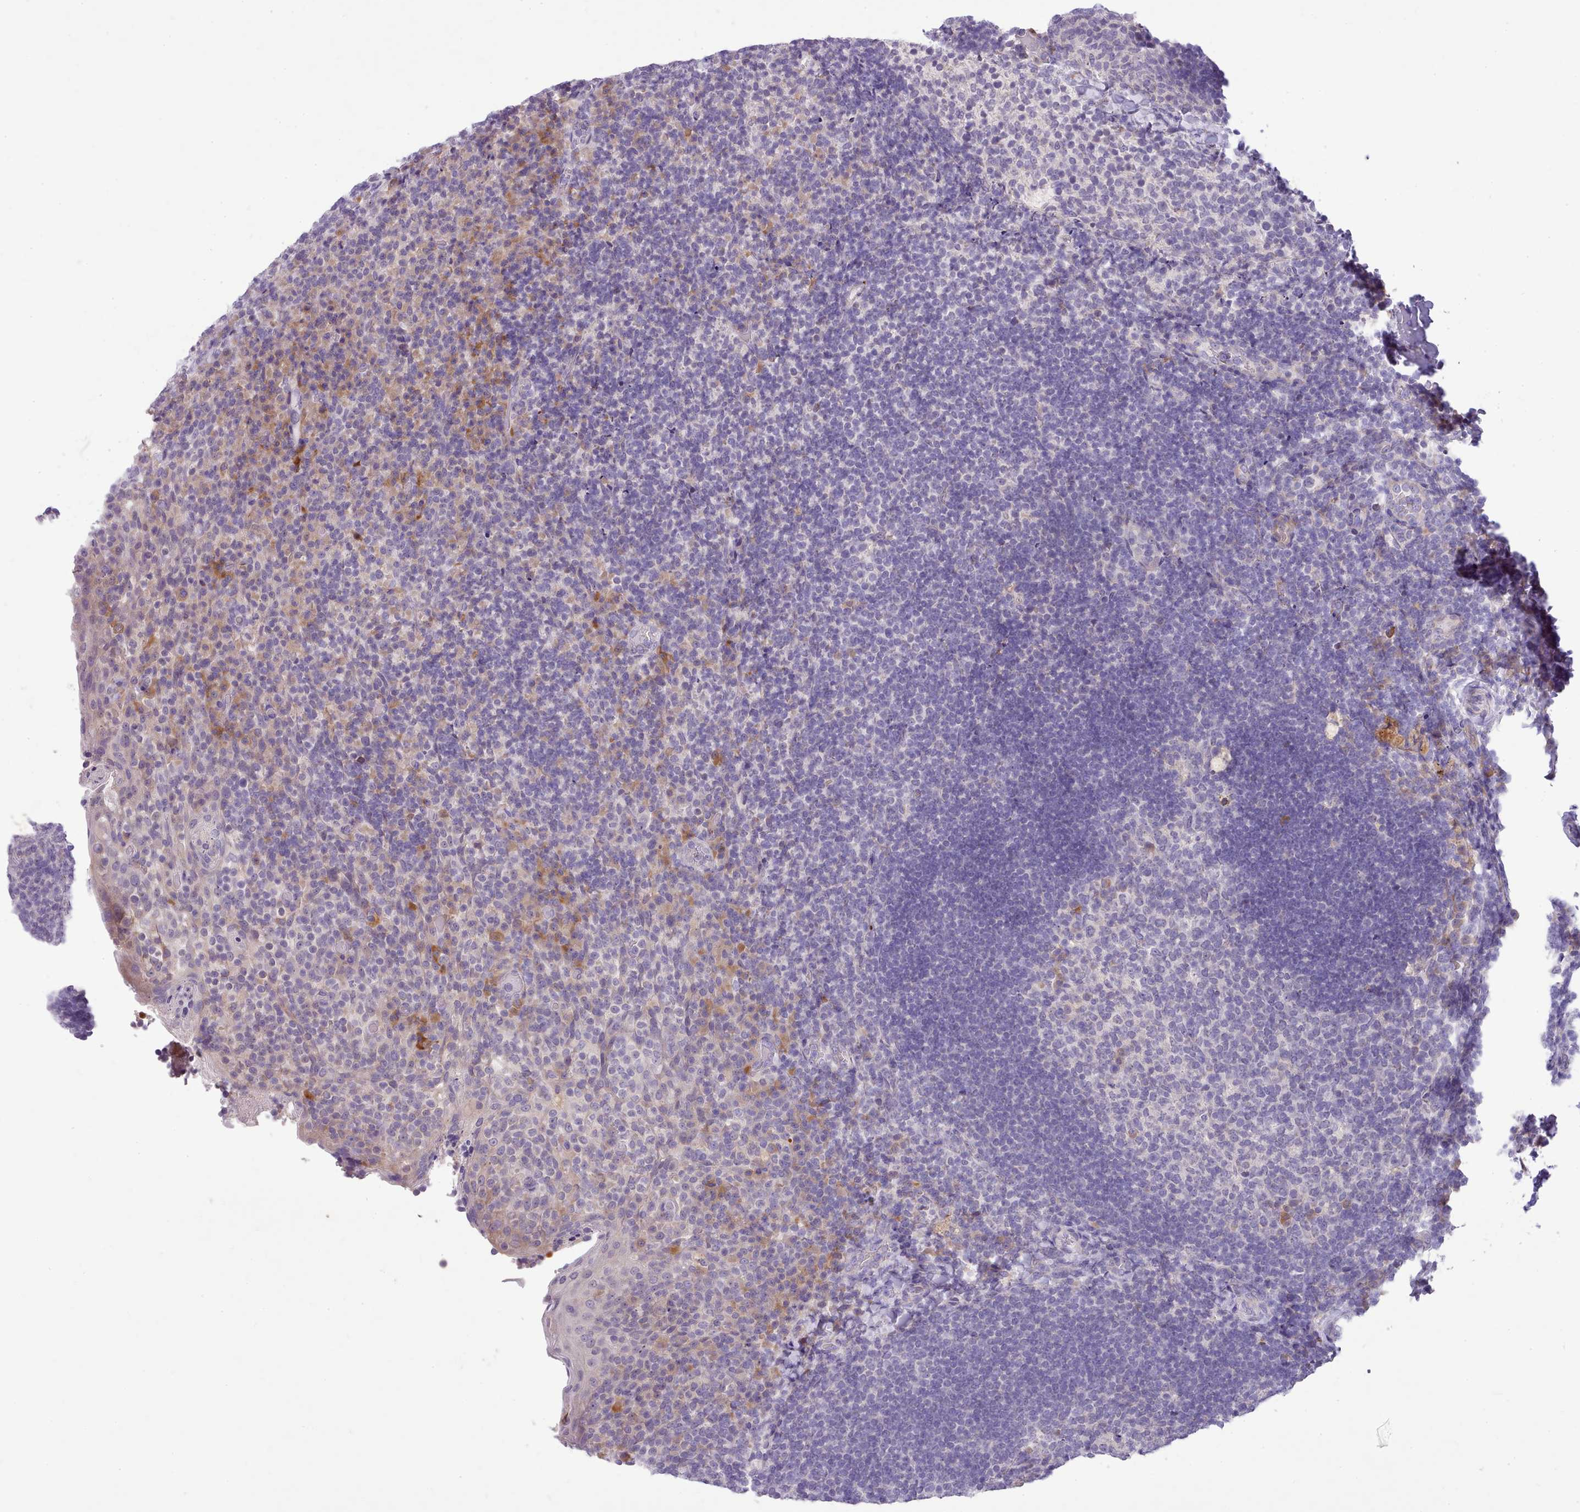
{"staining": {"intensity": "negative", "quantity": "none", "location": "none"}, "tissue": "tonsil", "cell_type": "Germinal center cells", "image_type": "normal", "snomed": [{"axis": "morphology", "description": "Normal tissue, NOS"}, {"axis": "topography", "description": "Tonsil"}], "caption": "Germinal center cells show no significant staining in unremarkable tonsil. (DAB IHC with hematoxylin counter stain).", "gene": "FAM83E", "patient": {"sex": "female", "age": 10}}